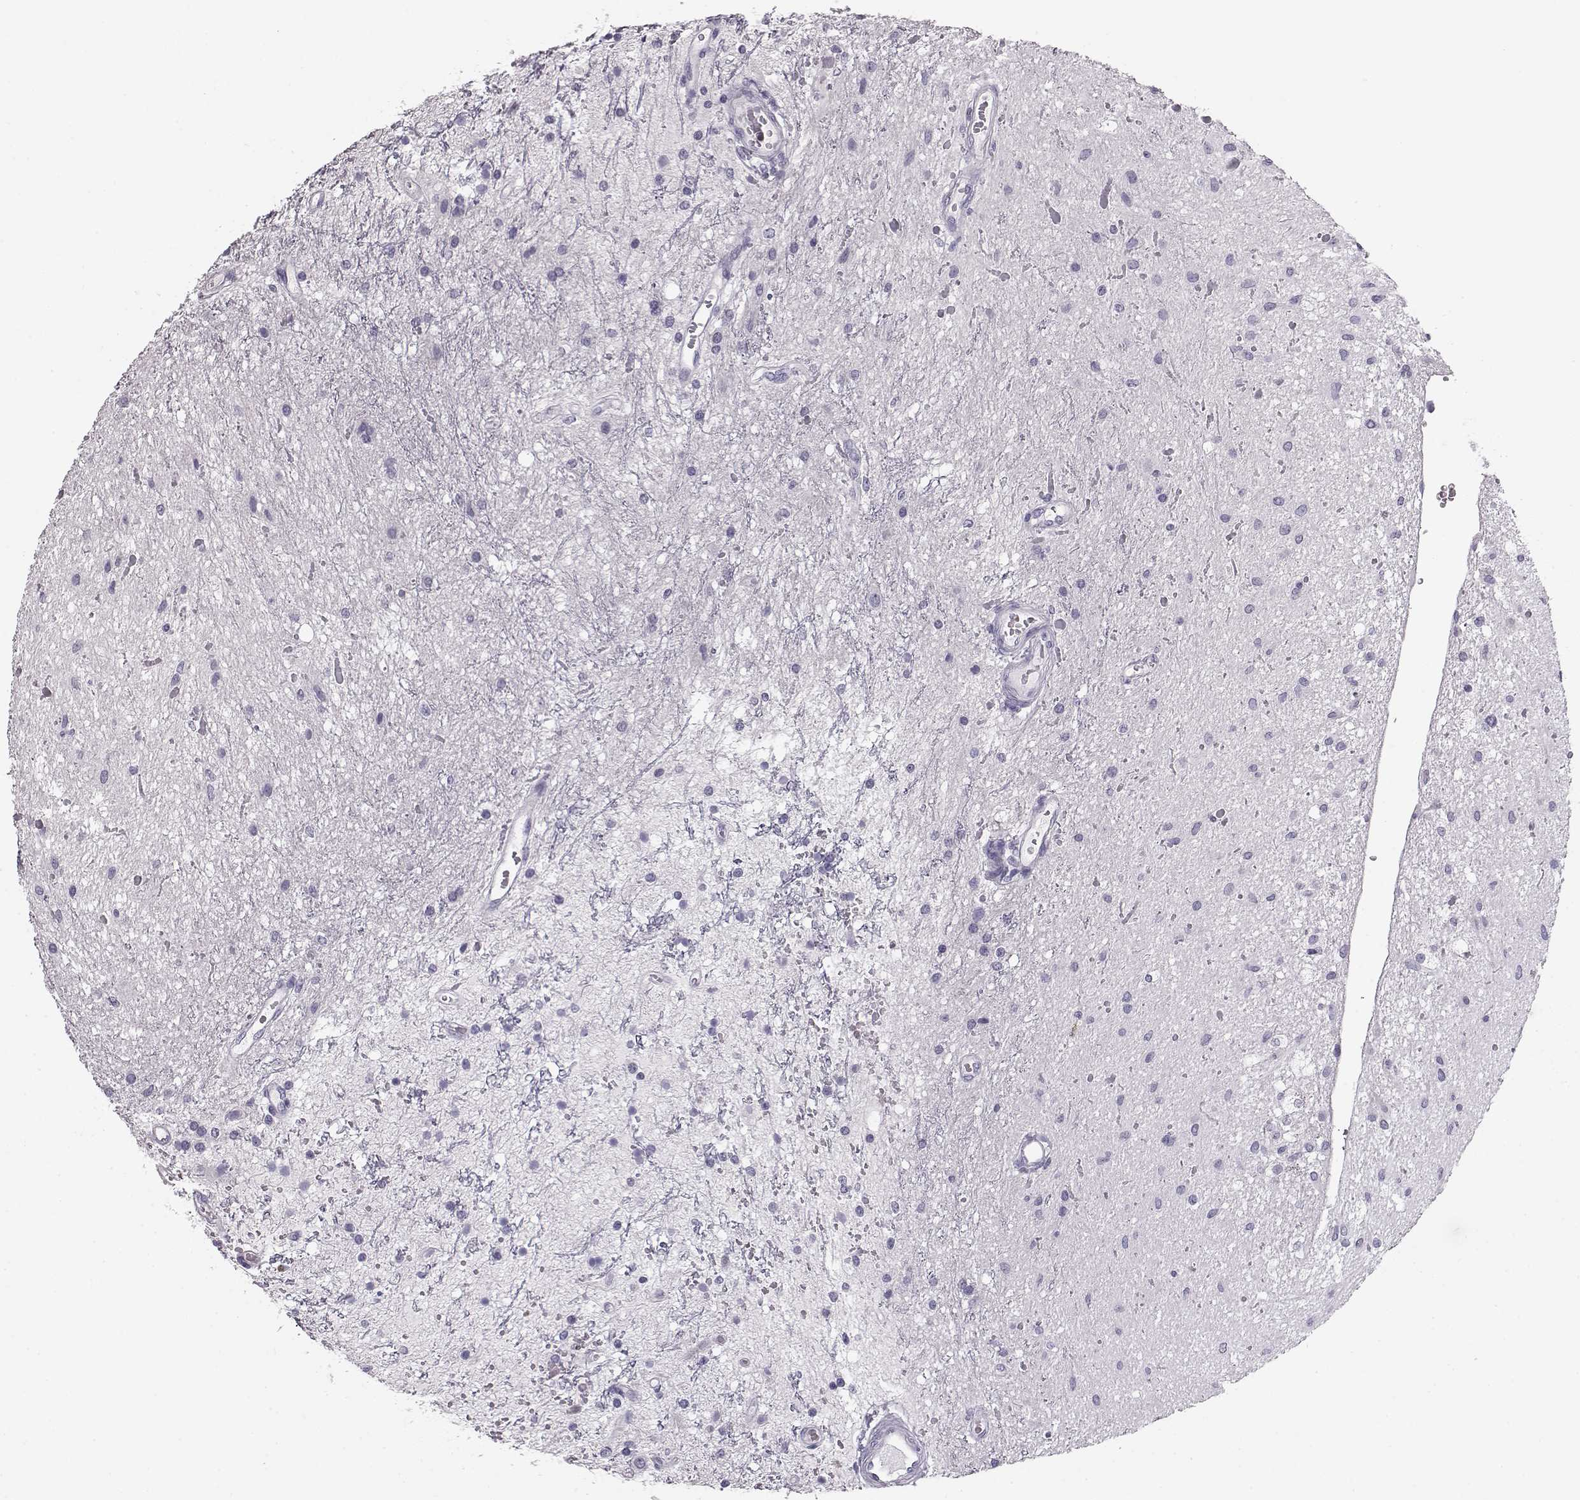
{"staining": {"intensity": "negative", "quantity": "none", "location": "none"}, "tissue": "glioma", "cell_type": "Tumor cells", "image_type": "cancer", "snomed": [{"axis": "morphology", "description": "Glioma, malignant, Low grade"}, {"axis": "topography", "description": "Cerebellum"}], "caption": "DAB immunohistochemical staining of human malignant glioma (low-grade) reveals no significant staining in tumor cells.", "gene": "BFSP2", "patient": {"sex": "female", "age": 14}}